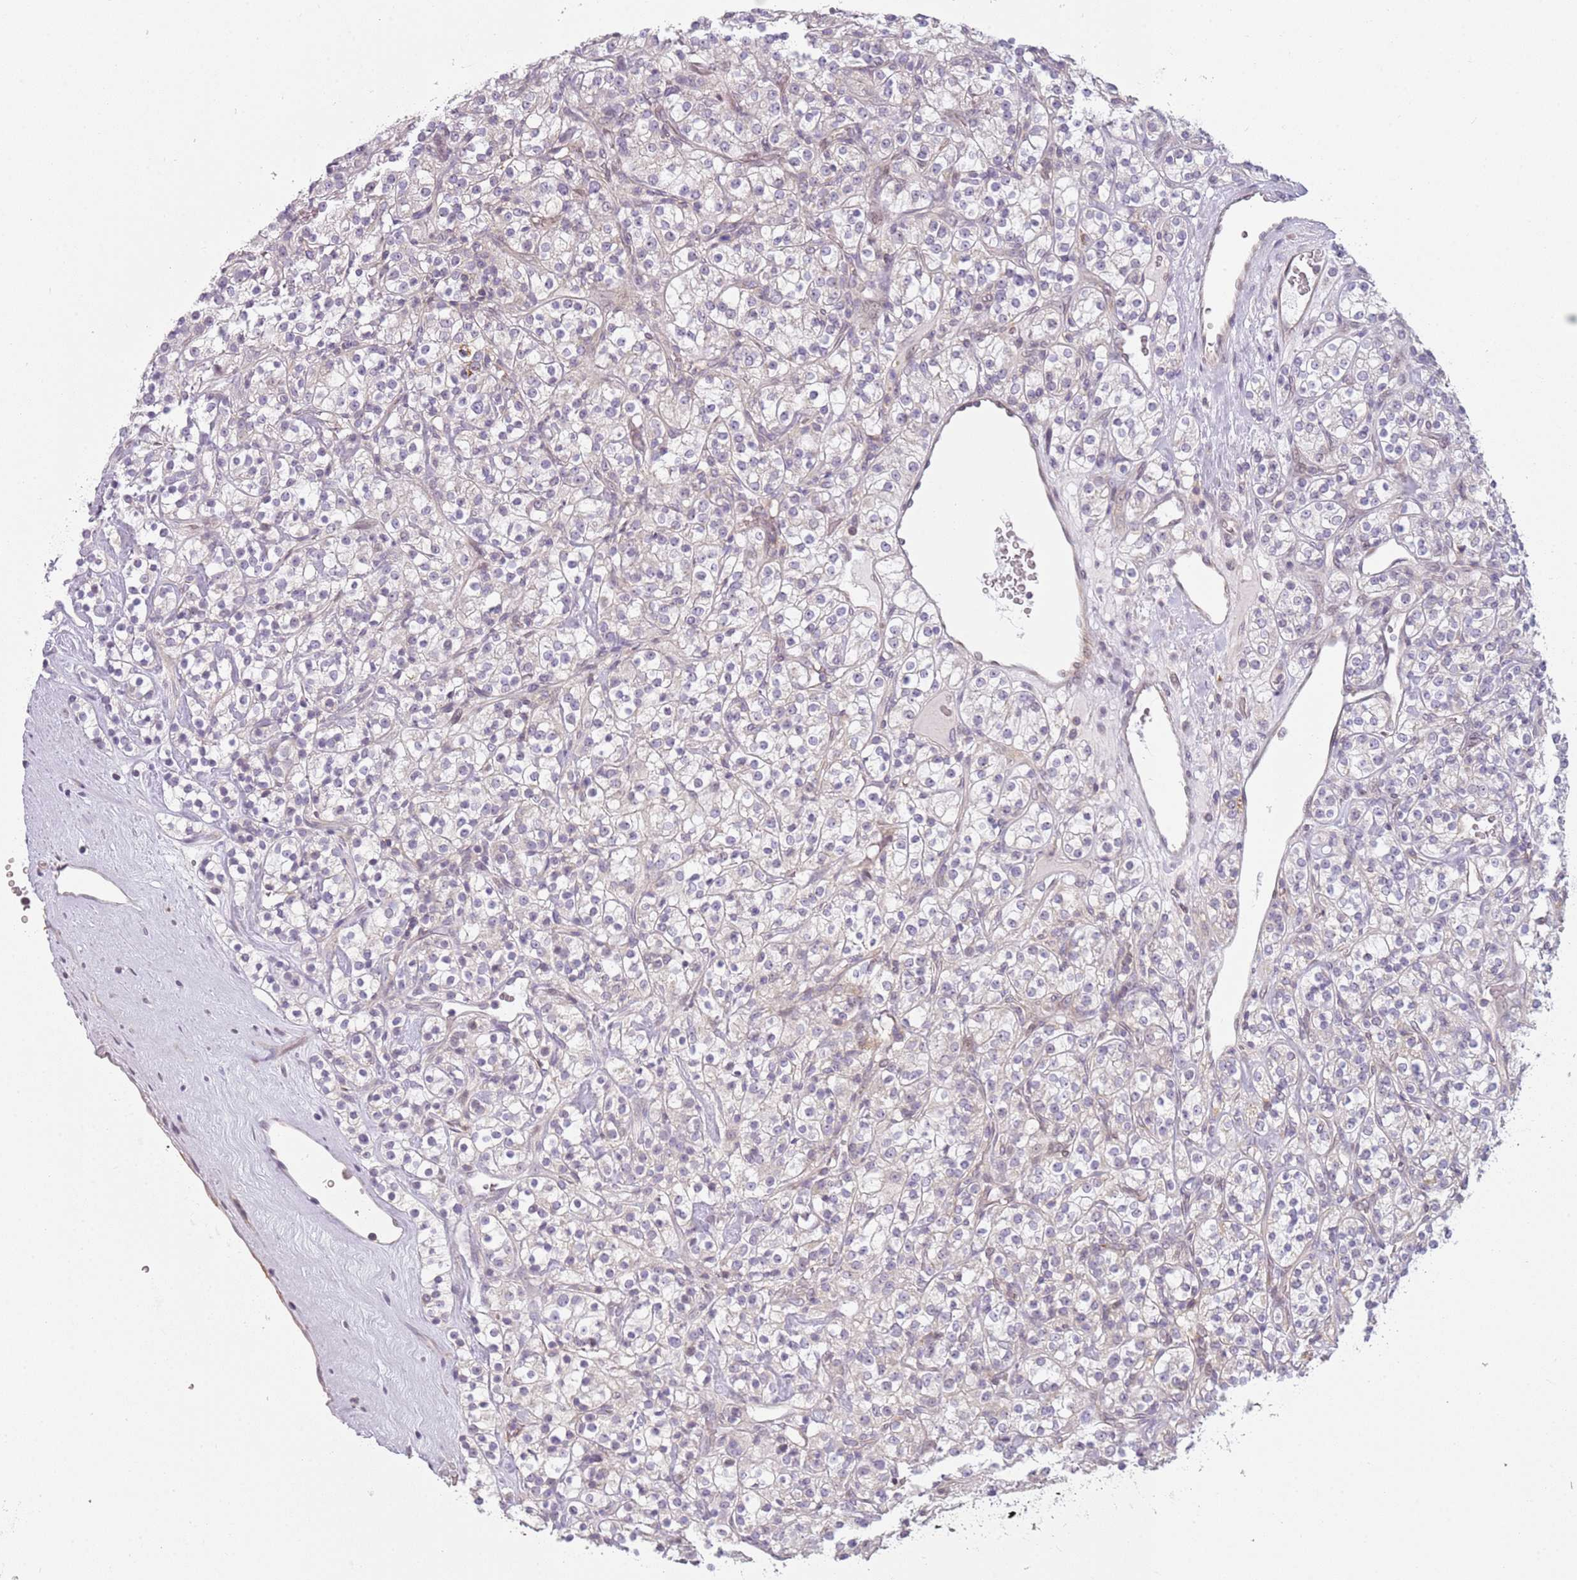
{"staining": {"intensity": "negative", "quantity": "none", "location": "none"}, "tissue": "renal cancer", "cell_type": "Tumor cells", "image_type": "cancer", "snomed": [{"axis": "morphology", "description": "Adenocarcinoma, NOS"}, {"axis": "topography", "description": "Kidney"}], "caption": "An image of human renal cancer is negative for staining in tumor cells.", "gene": "DEFB116", "patient": {"sex": "male", "age": 77}}